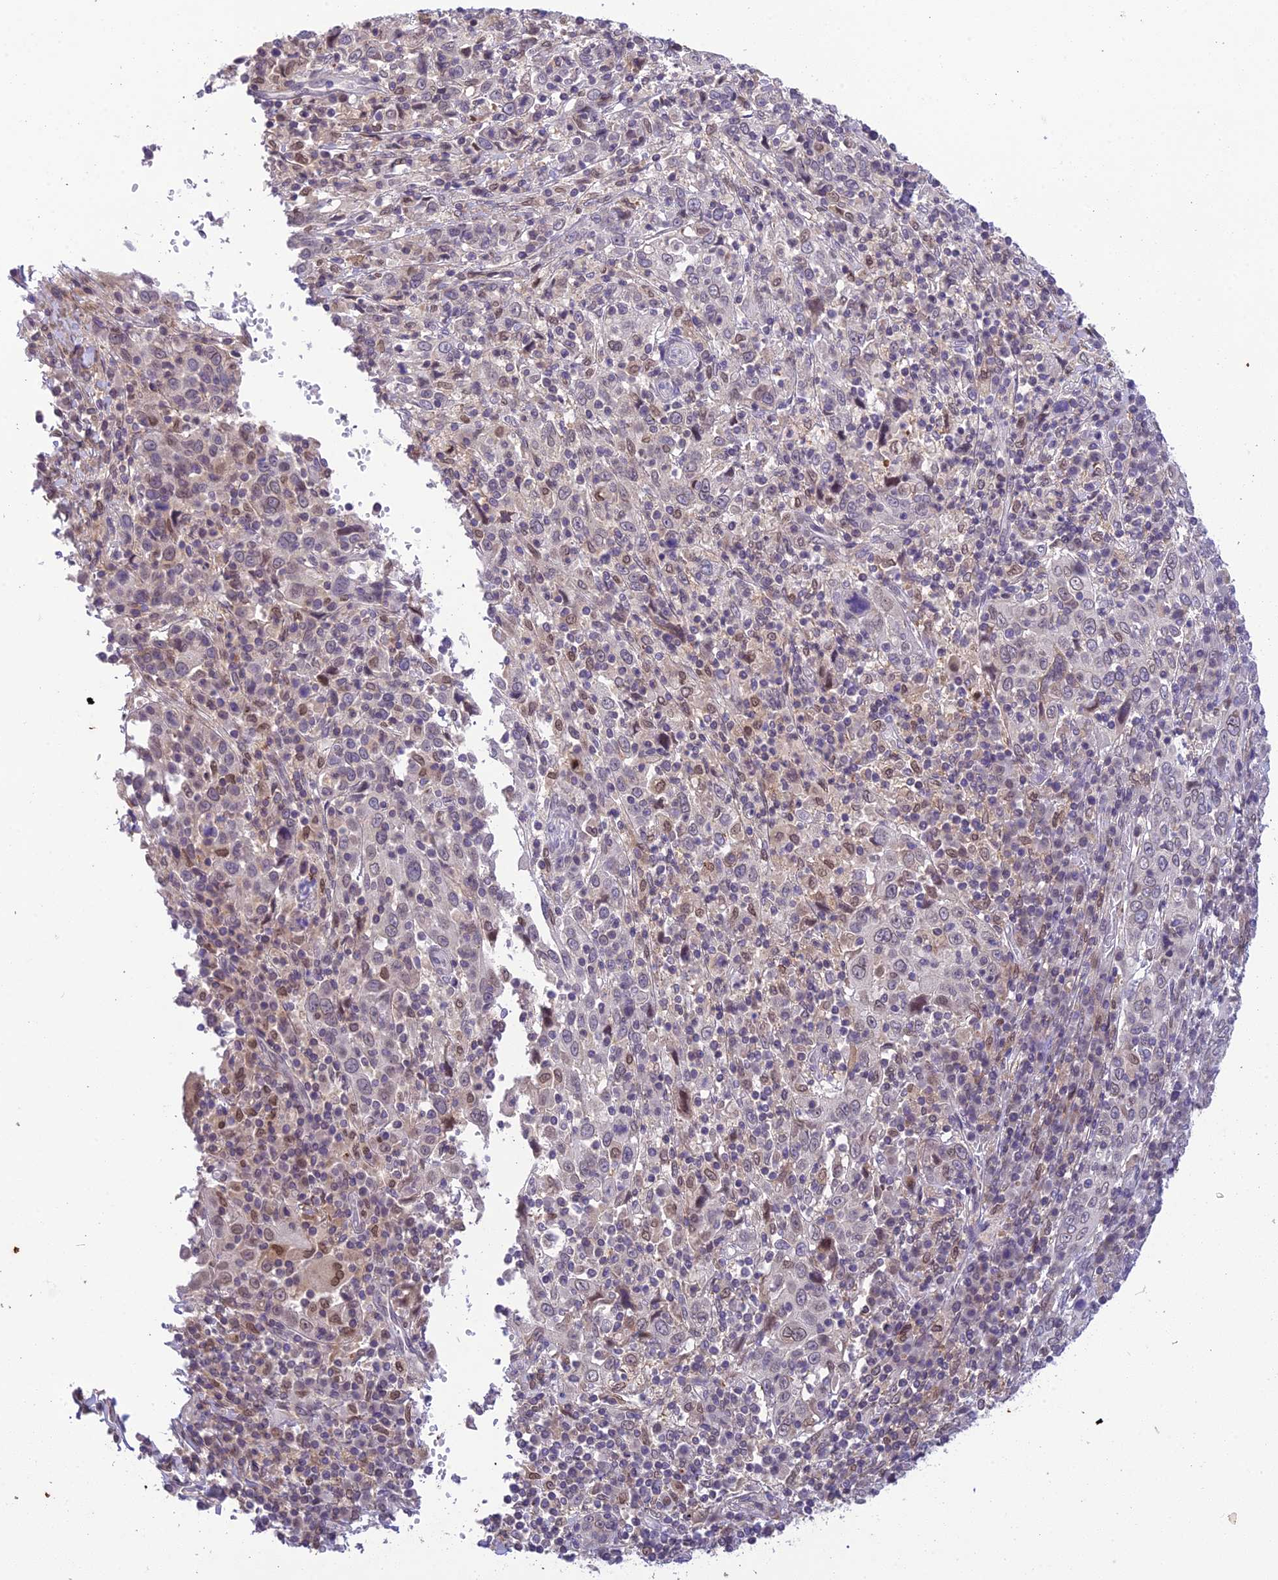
{"staining": {"intensity": "weak", "quantity": "<25%", "location": "nuclear"}, "tissue": "cervical cancer", "cell_type": "Tumor cells", "image_type": "cancer", "snomed": [{"axis": "morphology", "description": "Squamous cell carcinoma, NOS"}, {"axis": "topography", "description": "Cervix"}], "caption": "This is a histopathology image of immunohistochemistry (IHC) staining of cervical cancer, which shows no staining in tumor cells.", "gene": "BMT2", "patient": {"sex": "female", "age": 46}}